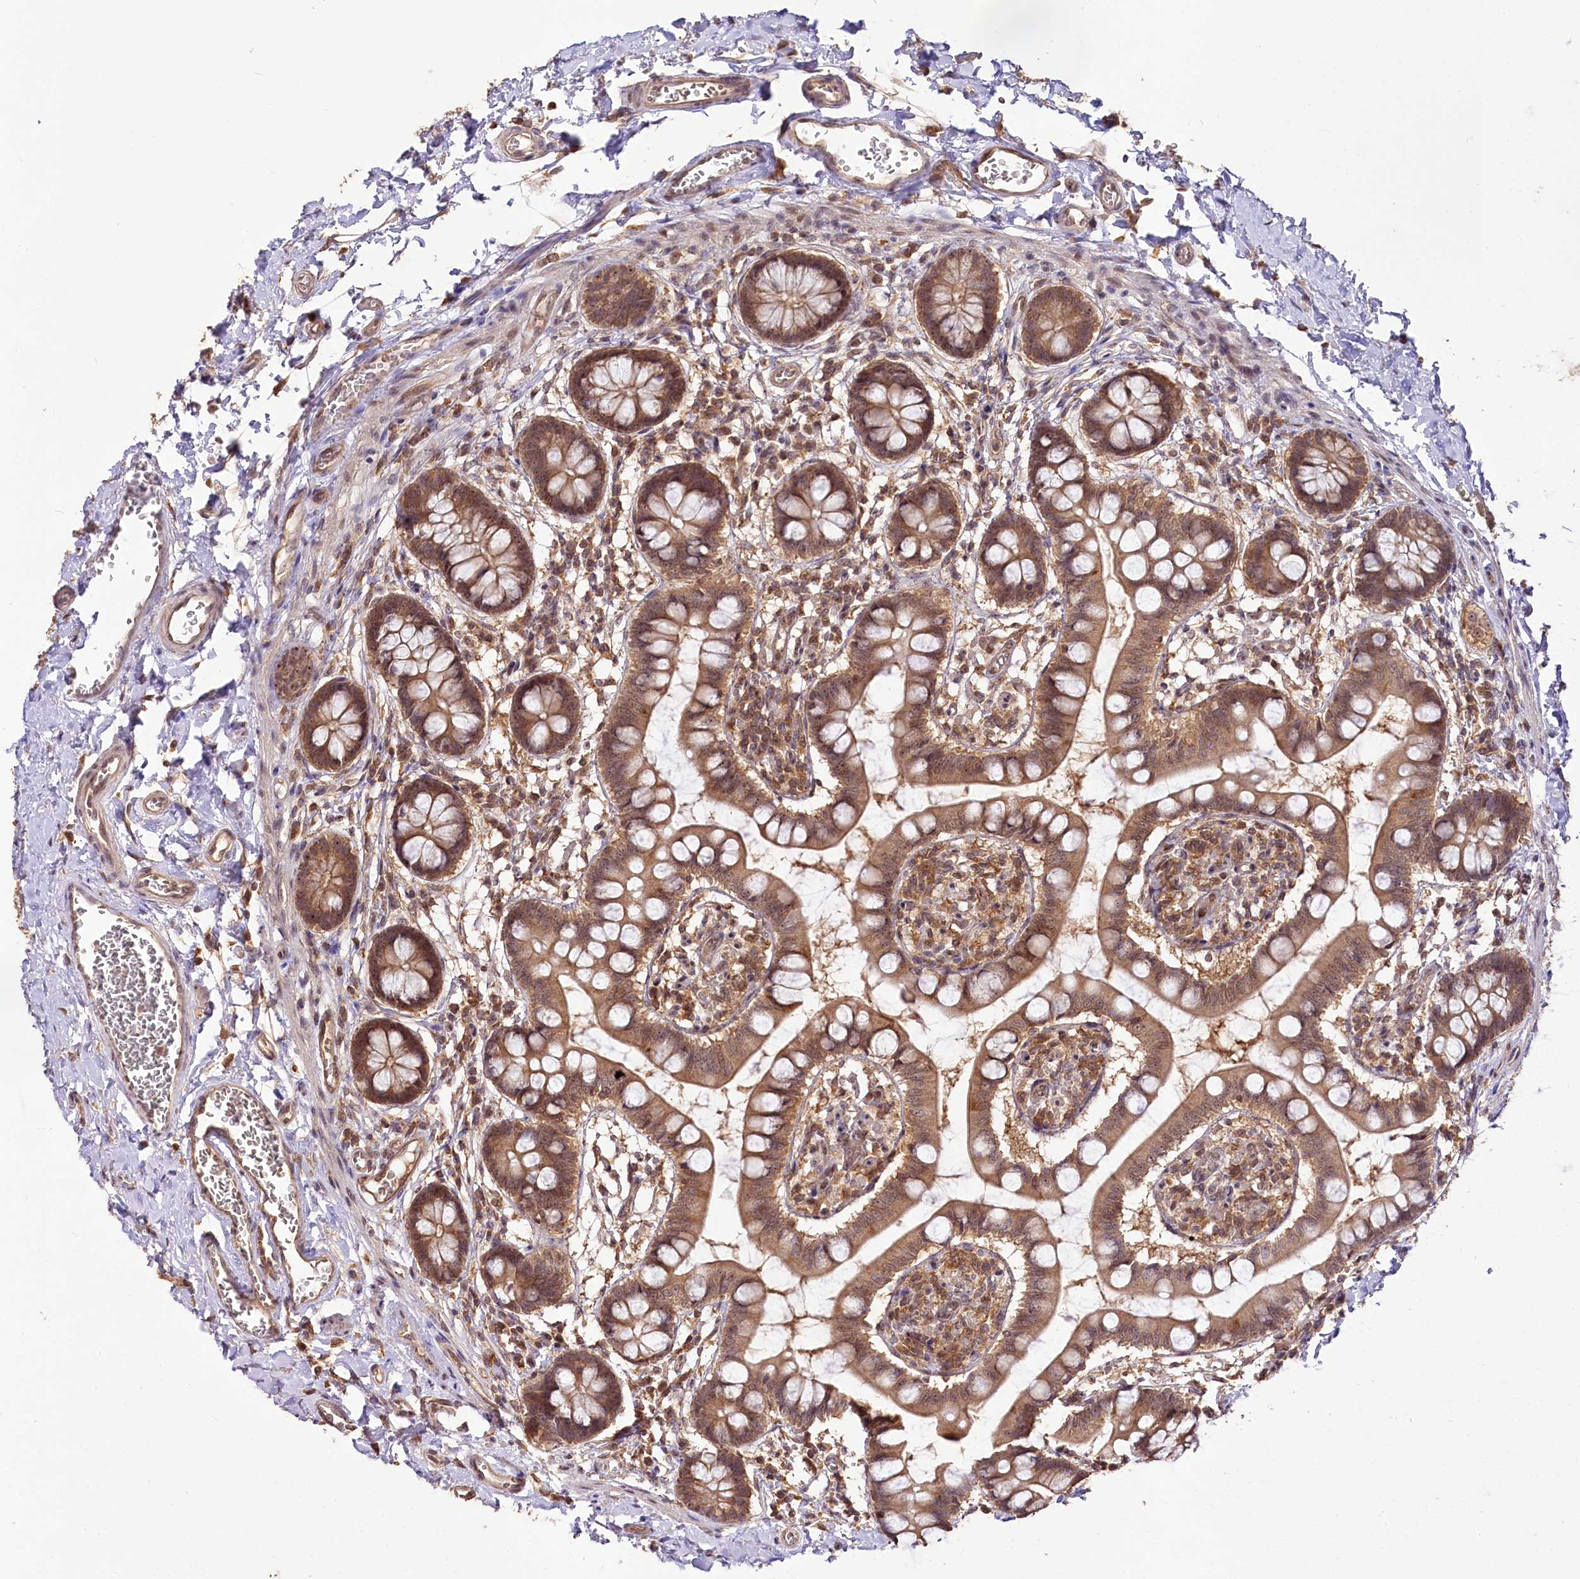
{"staining": {"intensity": "strong", "quantity": ">75%", "location": "cytoplasmic/membranous,nuclear"}, "tissue": "small intestine", "cell_type": "Glandular cells", "image_type": "normal", "snomed": [{"axis": "morphology", "description": "Normal tissue, NOS"}, {"axis": "topography", "description": "Small intestine"}], "caption": "The histopathology image exhibits immunohistochemical staining of benign small intestine. There is strong cytoplasmic/membranous,nuclear positivity is seen in approximately >75% of glandular cells.", "gene": "RRP8", "patient": {"sex": "male", "age": 52}}